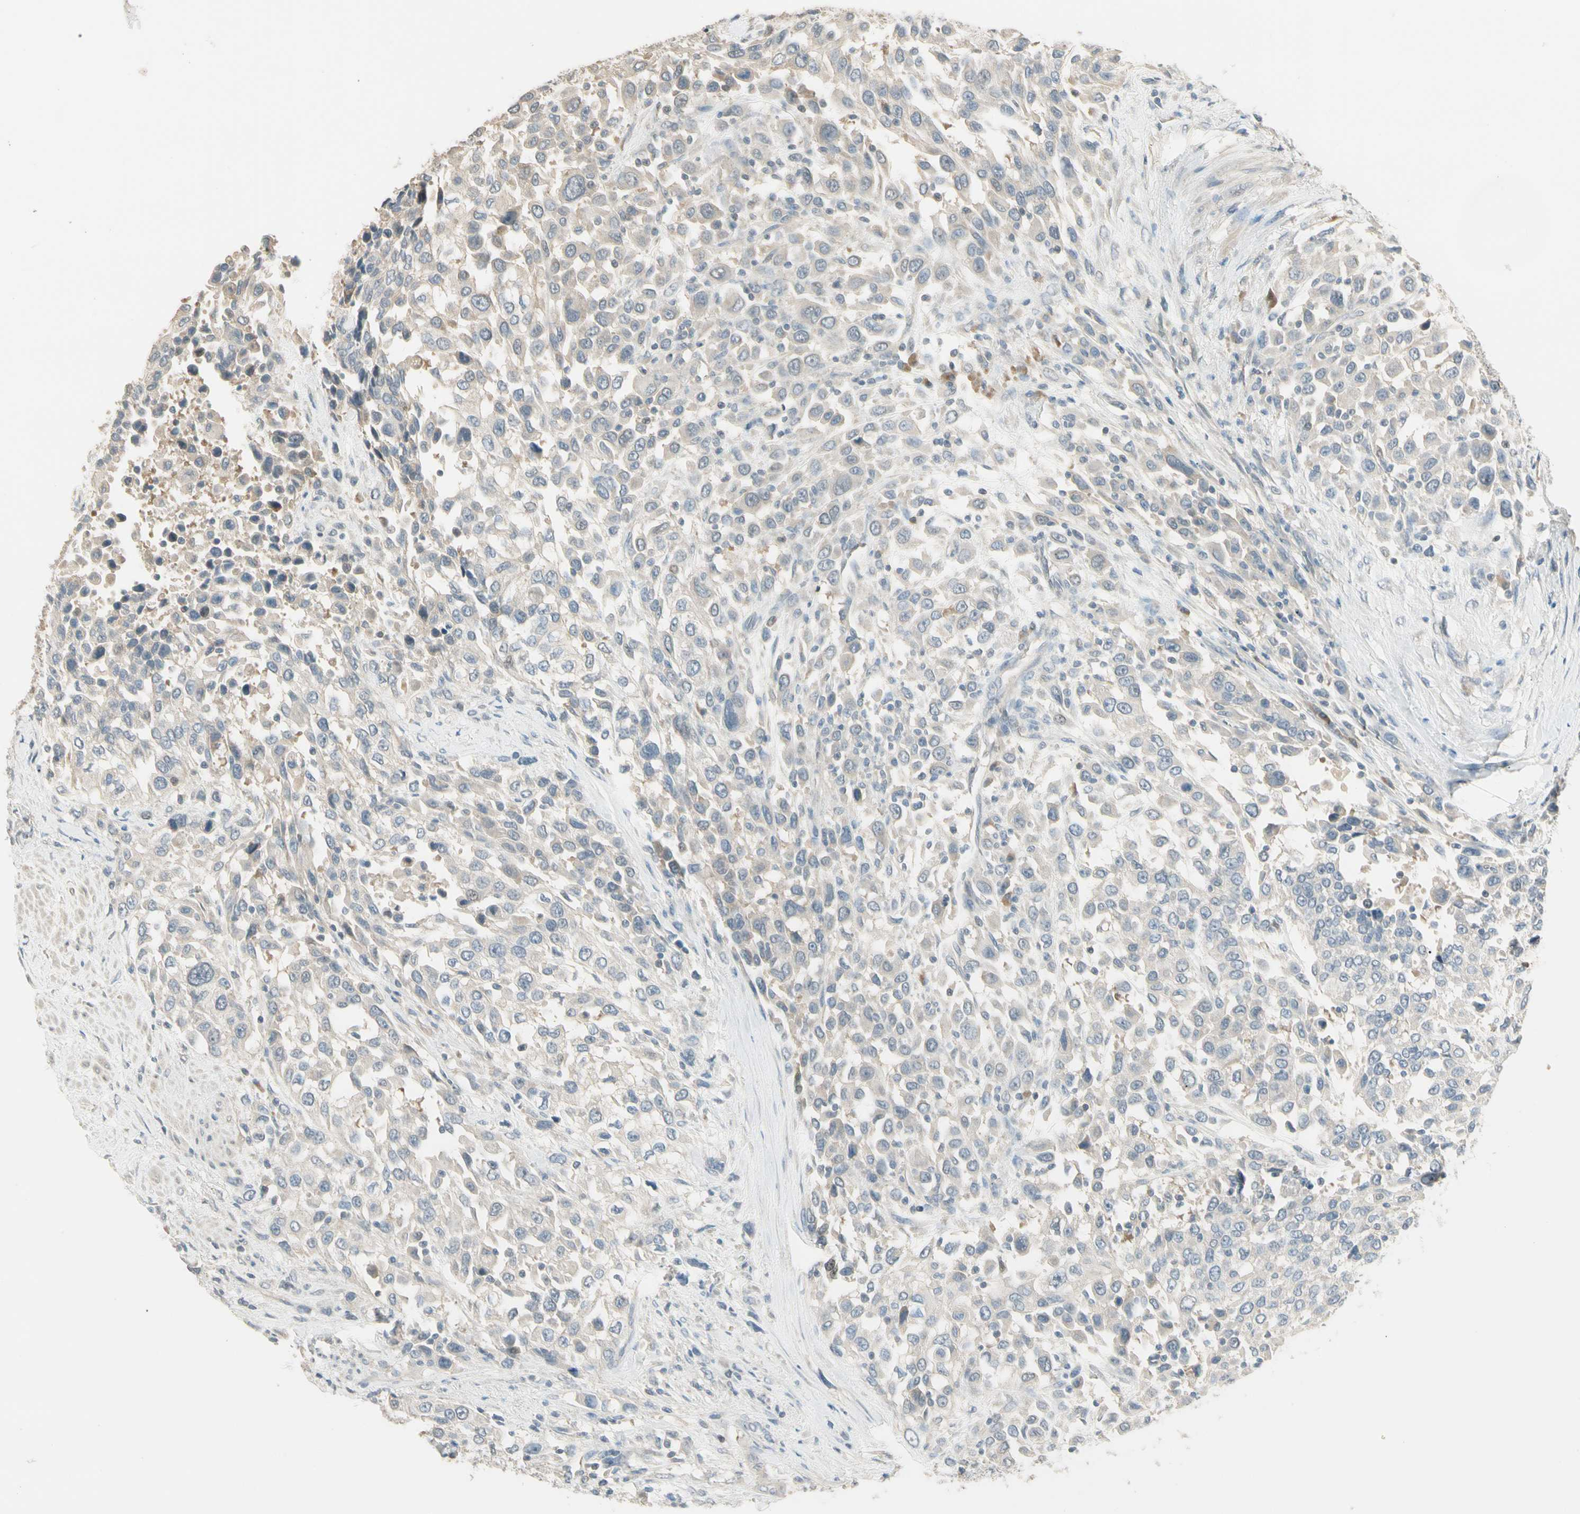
{"staining": {"intensity": "weak", "quantity": "<25%", "location": "cytoplasmic/membranous"}, "tissue": "urothelial cancer", "cell_type": "Tumor cells", "image_type": "cancer", "snomed": [{"axis": "morphology", "description": "Urothelial carcinoma, High grade"}, {"axis": "topography", "description": "Urinary bladder"}], "caption": "A histopathology image of urothelial carcinoma (high-grade) stained for a protein demonstrates no brown staining in tumor cells. Brightfield microscopy of IHC stained with DAB (brown) and hematoxylin (blue), captured at high magnification.", "gene": "GNE", "patient": {"sex": "female", "age": 80}}